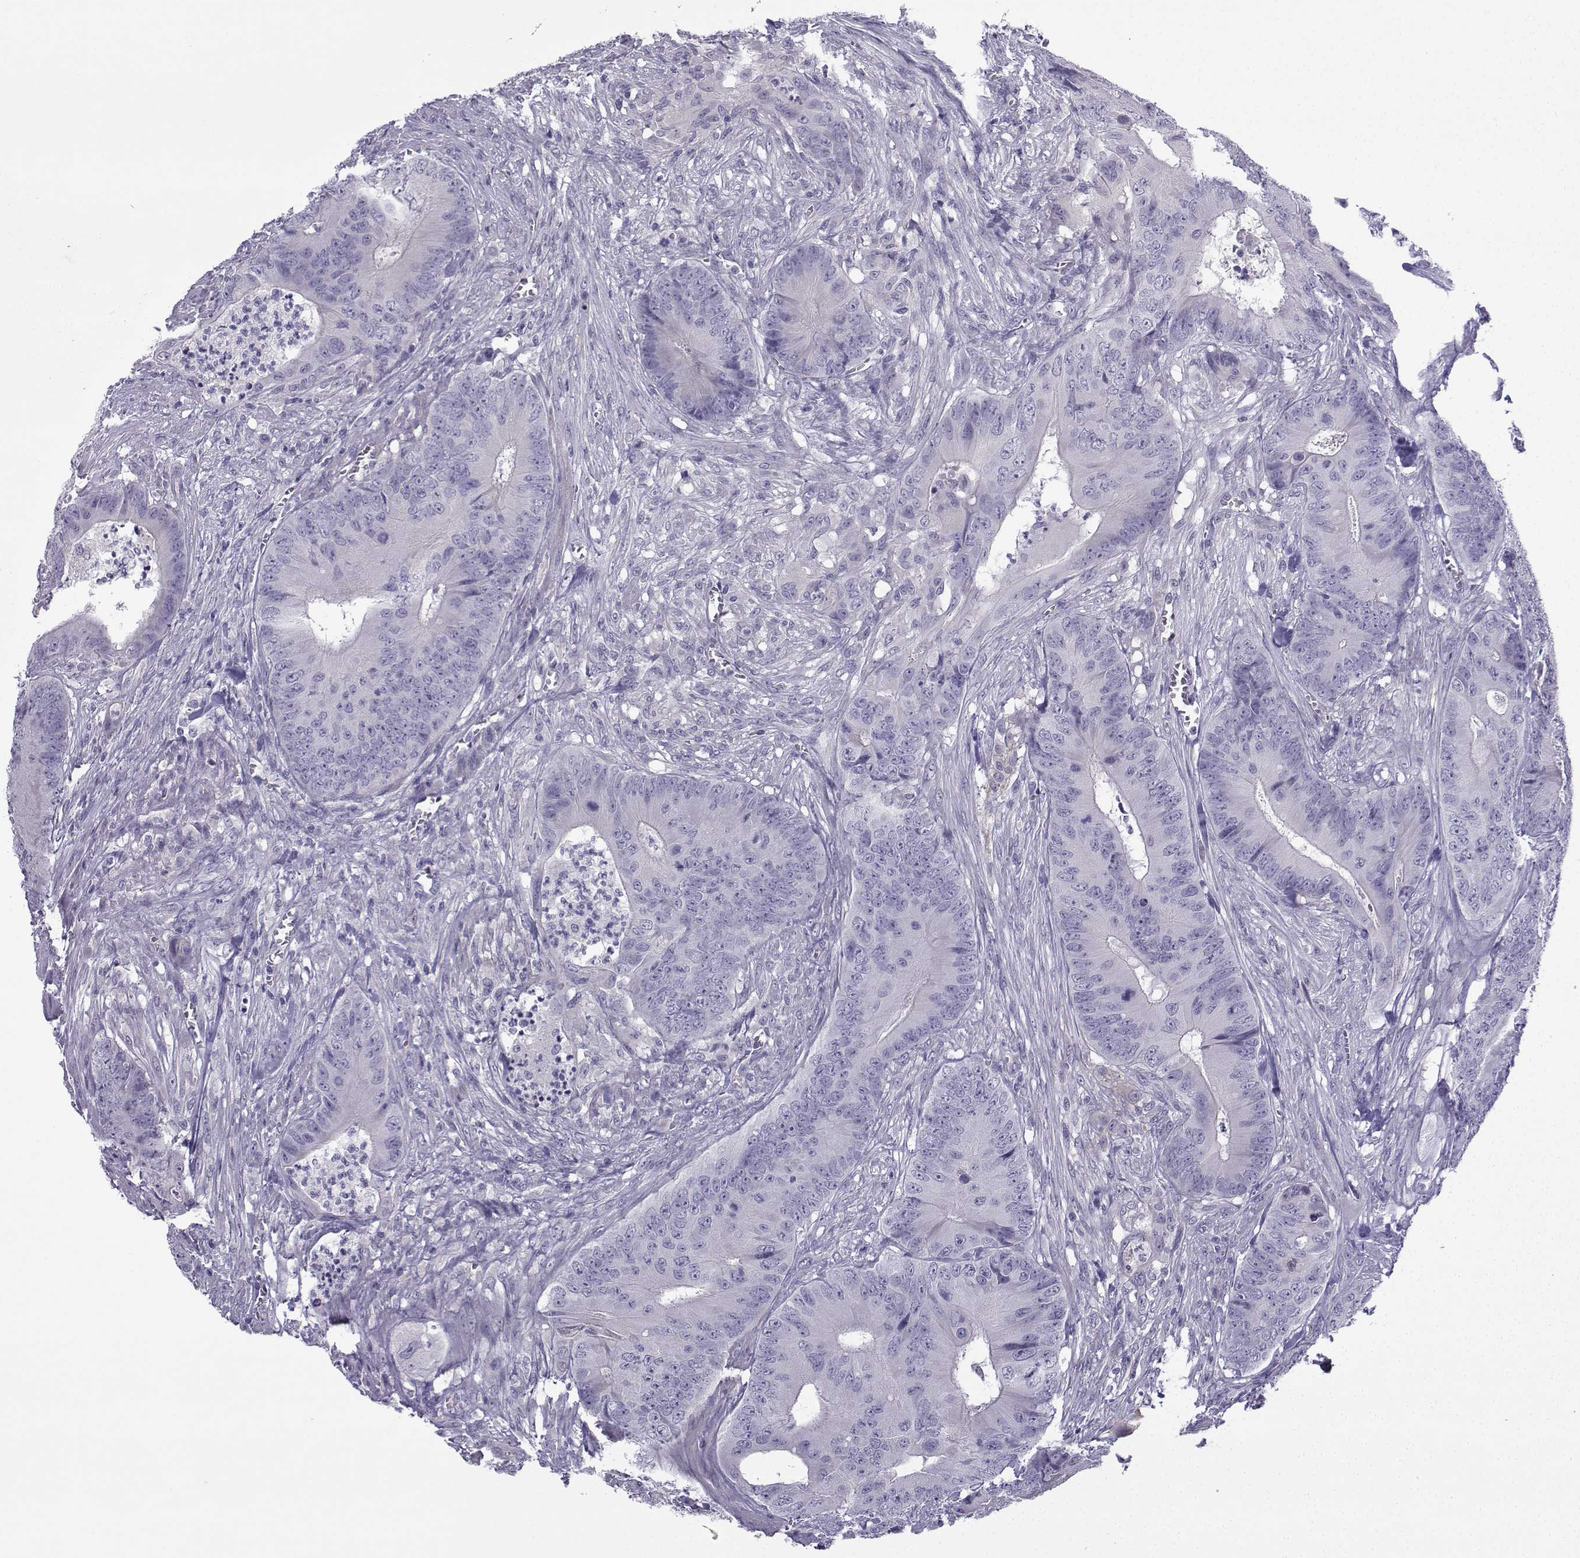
{"staining": {"intensity": "negative", "quantity": "none", "location": "none"}, "tissue": "colorectal cancer", "cell_type": "Tumor cells", "image_type": "cancer", "snomed": [{"axis": "morphology", "description": "Adenocarcinoma, NOS"}, {"axis": "topography", "description": "Colon"}], "caption": "DAB (3,3'-diaminobenzidine) immunohistochemical staining of colorectal cancer (adenocarcinoma) exhibits no significant positivity in tumor cells.", "gene": "SPACA7", "patient": {"sex": "male", "age": 84}}